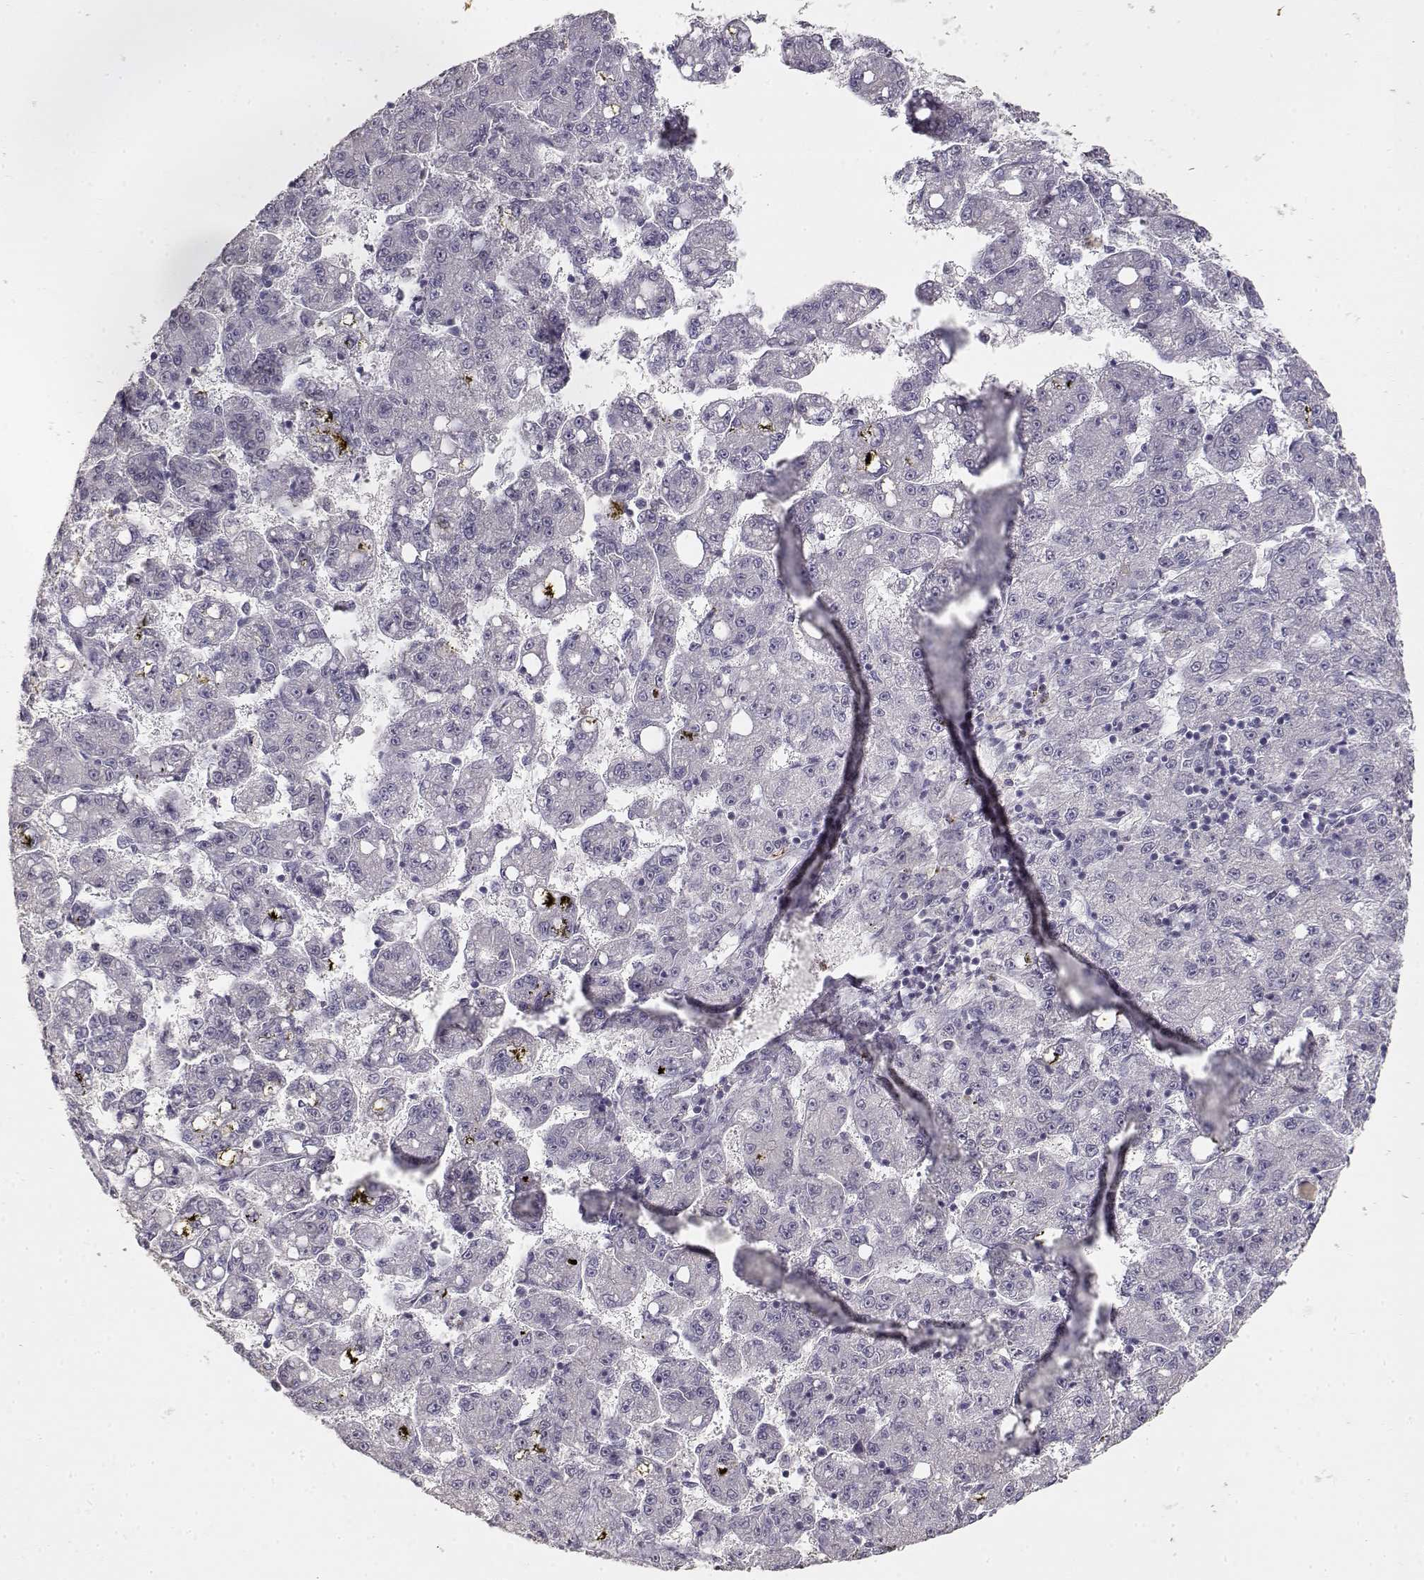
{"staining": {"intensity": "negative", "quantity": "none", "location": "none"}, "tissue": "liver cancer", "cell_type": "Tumor cells", "image_type": "cancer", "snomed": [{"axis": "morphology", "description": "Carcinoma, Hepatocellular, NOS"}, {"axis": "topography", "description": "Liver"}], "caption": "Immunohistochemical staining of human liver hepatocellular carcinoma demonstrates no significant staining in tumor cells.", "gene": "TPH2", "patient": {"sex": "female", "age": 65}}